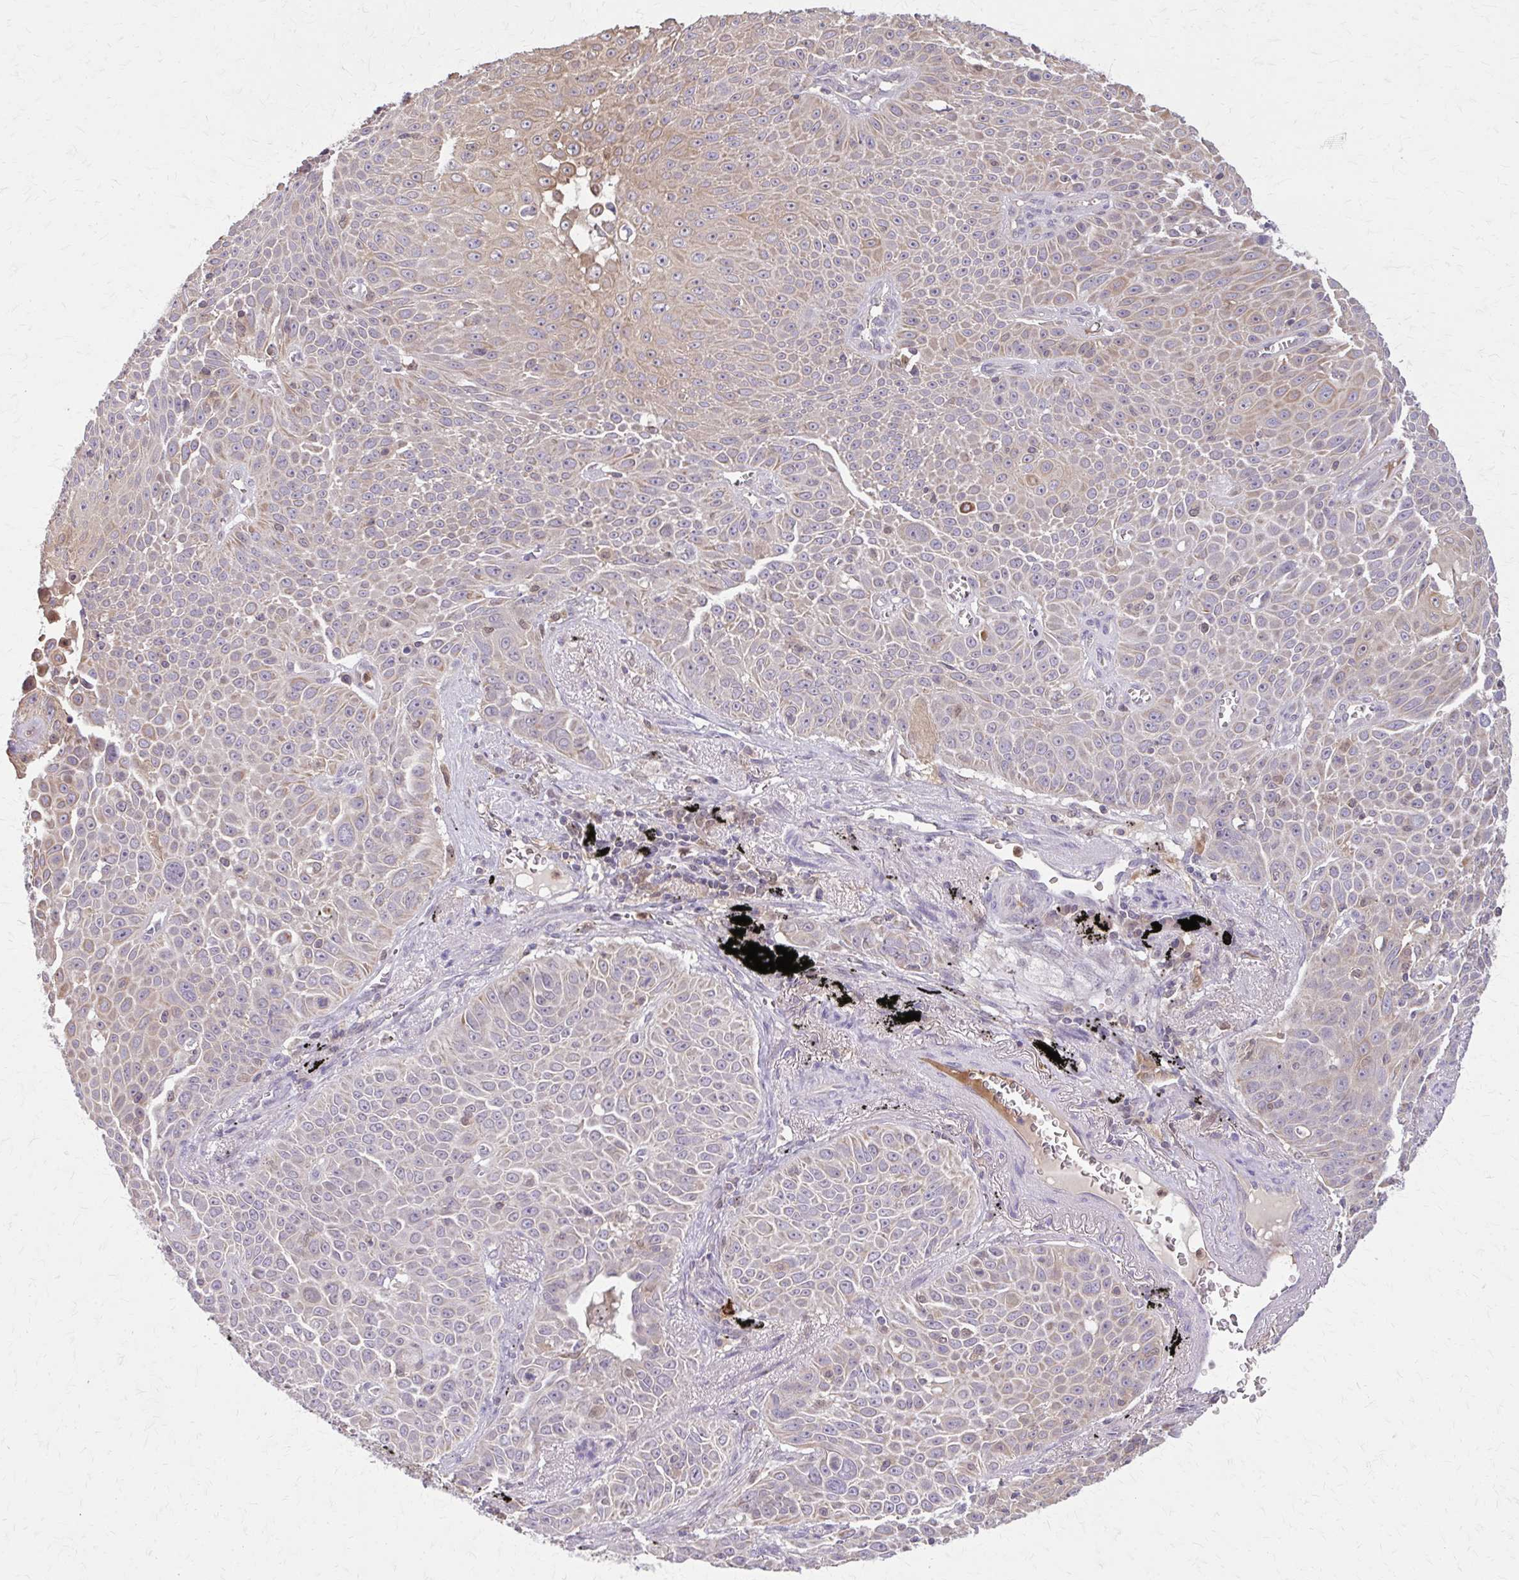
{"staining": {"intensity": "weak", "quantity": "25%-75%", "location": "cytoplasmic/membranous"}, "tissue": "lung cancer", "cell_type": "Tumor cells", "image_type": "cancer", "snomed": [{"axis": "morphology", "description": "Squamous cell carcinoma, NOS"}, {"axis": "morphology", "description": "Squamous cell carcinoma, metastatic, NOS"}, {"axis": "topography", "description": "Lymph node"}, {"axis": "topography", "description": "Lung"}], "caption": "A brown stain labels weak cytoplasmic/membranous positivity of a protein in lung cancer (metastatic squamous cell carcinoma) tumor cells.", "gene": "NRBF2", "patient": {"sex": "female", "age": 62}}